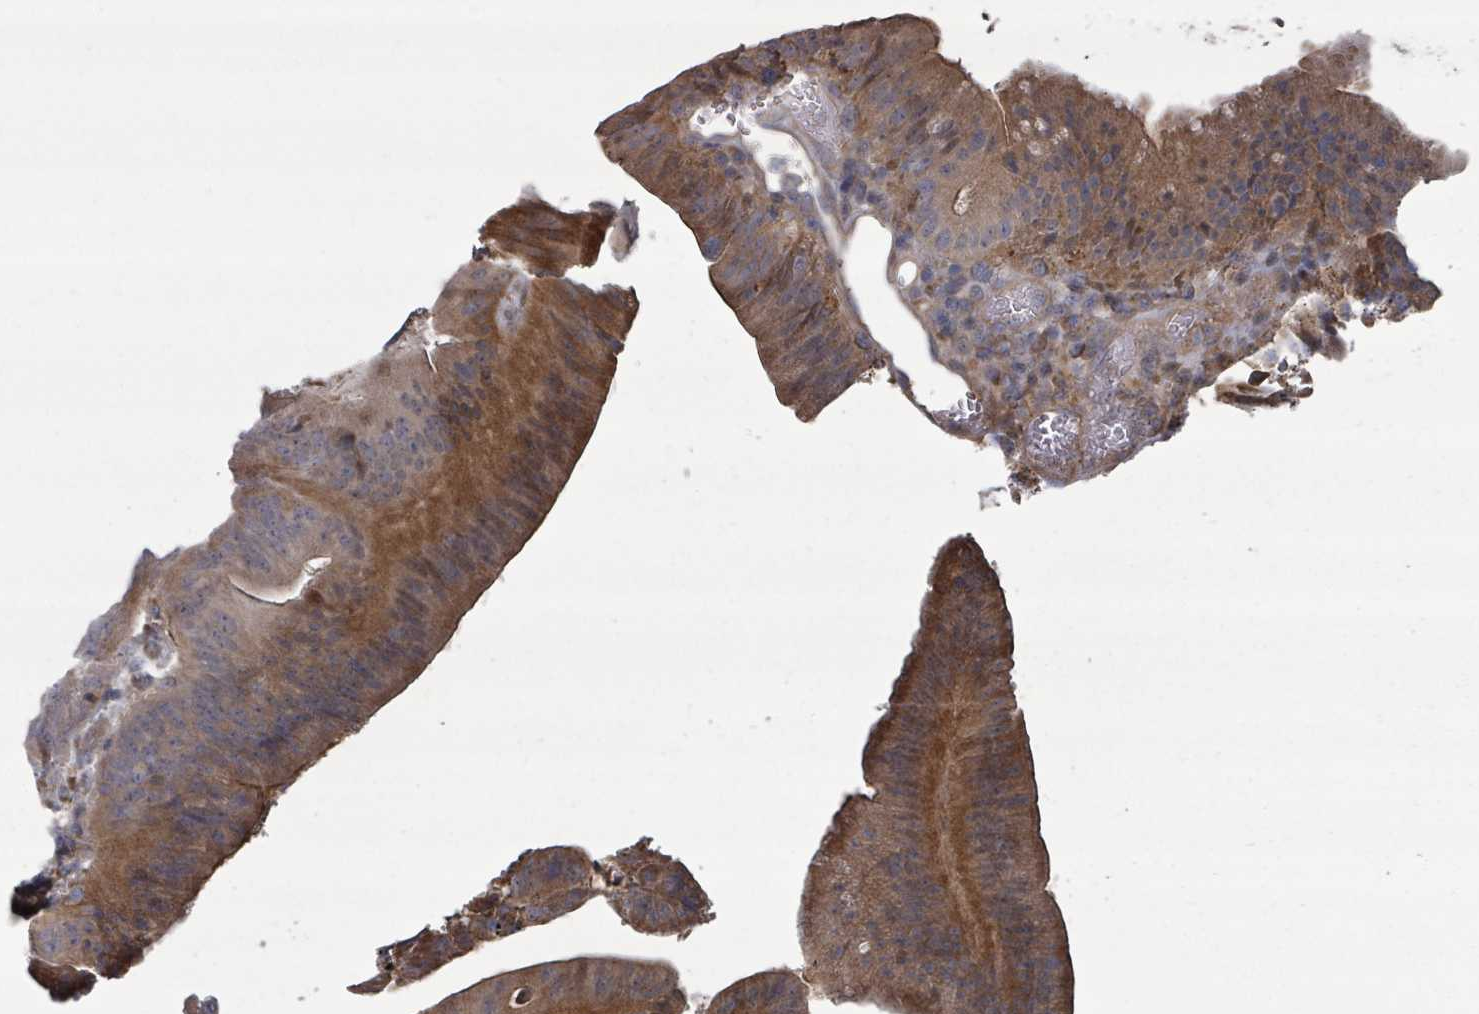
{"staining": {"intensity": "moderate", "quantity": "<25%", "location": "cytoplasmic/membranous"}, "tissue": "colorectal cancer", "cell_type": "Tumor cells", "image_type": "cancer", "snomed": [{"axis": "morphology", "description": "Adenocarcinoma, NOS"}, {"axis": "topography", "description": "Colon"}], "caption": "Colorectal cancer tissue displays moderate cytoplasmic/membranous expression in about <25% of tumor cells (DAB = brown stain, brightfield microscopy at high magnification).", "gene": "GABBR1", "patient": {"sex": "female", "age": 43}}